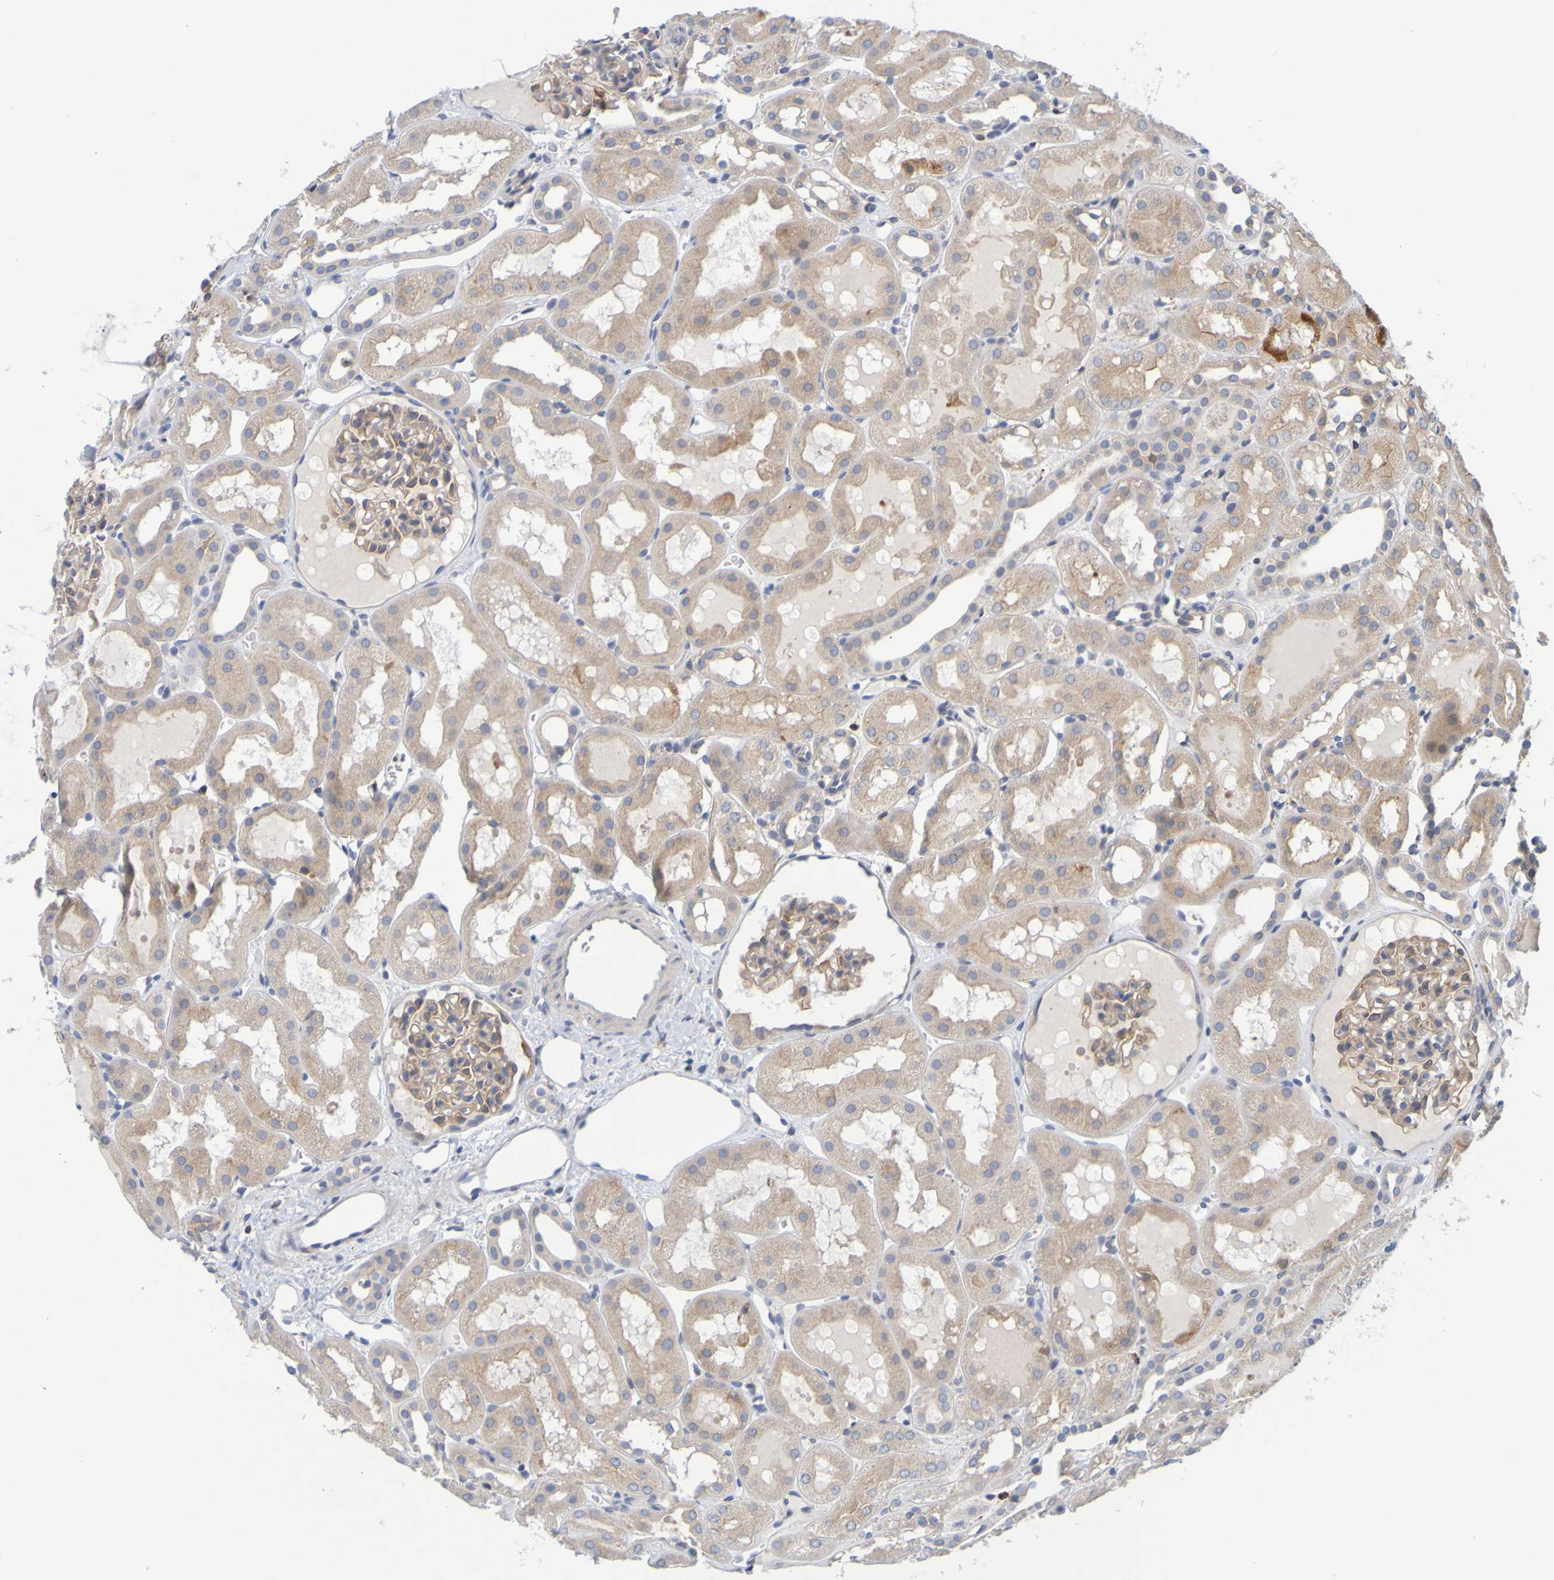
{"staining": {"intensity": "moderate", "quantity": ">75%", "location": "cytoplasmic/membranous"}, "tissue": "kidney", "cell_type": "Cells in glomeruli", "image_type": "normal", "snomed": [{"axis": "morphology", "description": "Normal tissue, NOS"}, {"axis": "topography", "description": "Kidney"}, {"axis": "topography", "description": "Urinary bladder"}], "caption": "Immunohistochemical staining of unremarkable kidney shows >75% levels of moderate cytoplasmic/membranous protein staining in approximately >75% of cells in glomeruli.", "gene": "SIL1", "patient": {"sex": "male", "age": 16}}